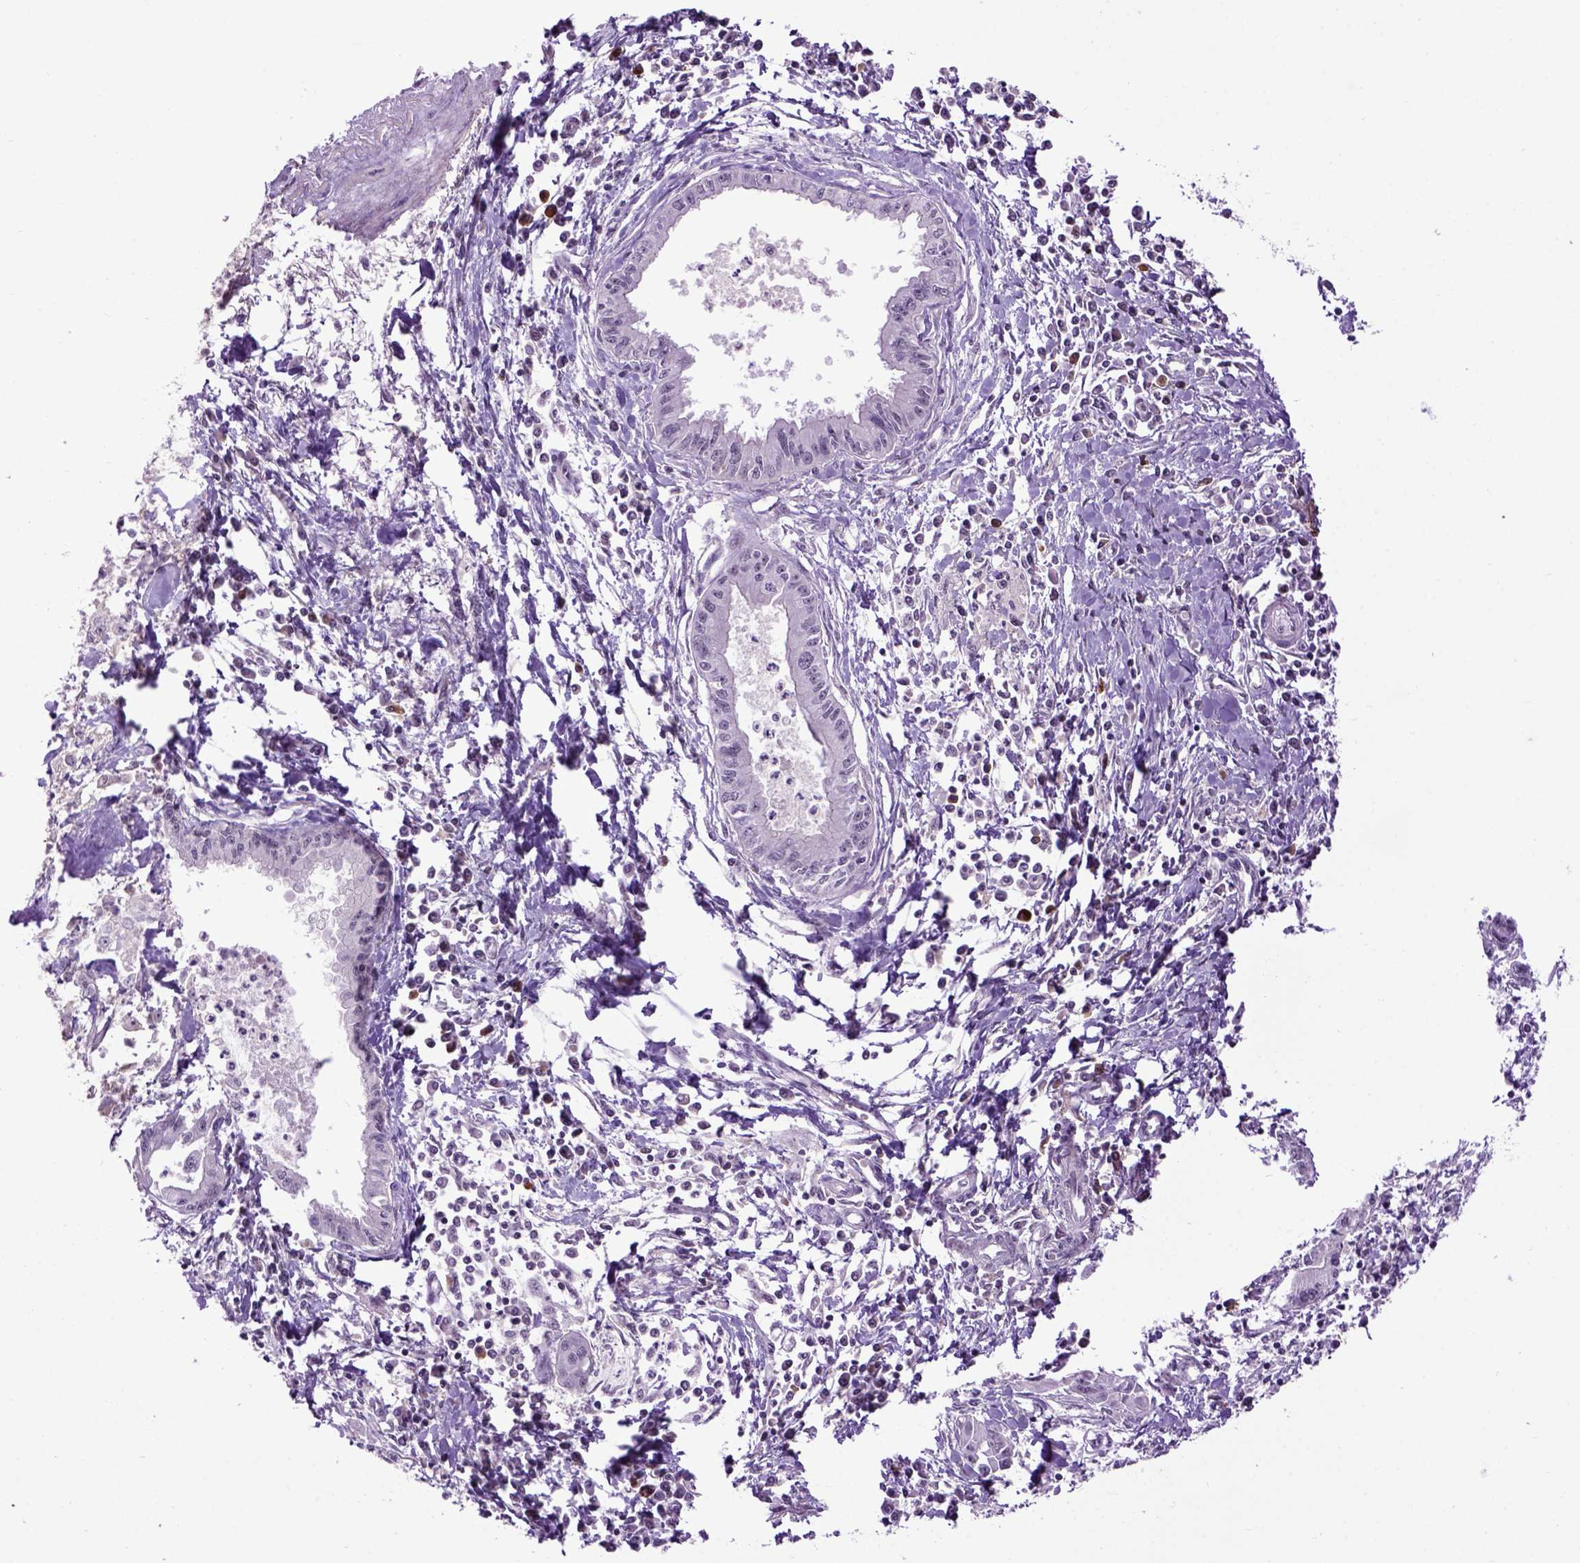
{"staining": {"intensity": "negative", "quantity": "none", "location": "none"}, "tissue": "pancreatic cancer", "cell_type": "Tumor cells", "image_type": "cancer", "snomed": [{"axis": "morphology", "description": "Adenocarcinoma, NOS"}, {"axis": "topography", "description": "Pancreas"}], "caption": "There is no significant positivity in tumor cells of pancreatic cancer.", "gene": "EMILIN3", "patient": {"sex": "male", "age": 72}}